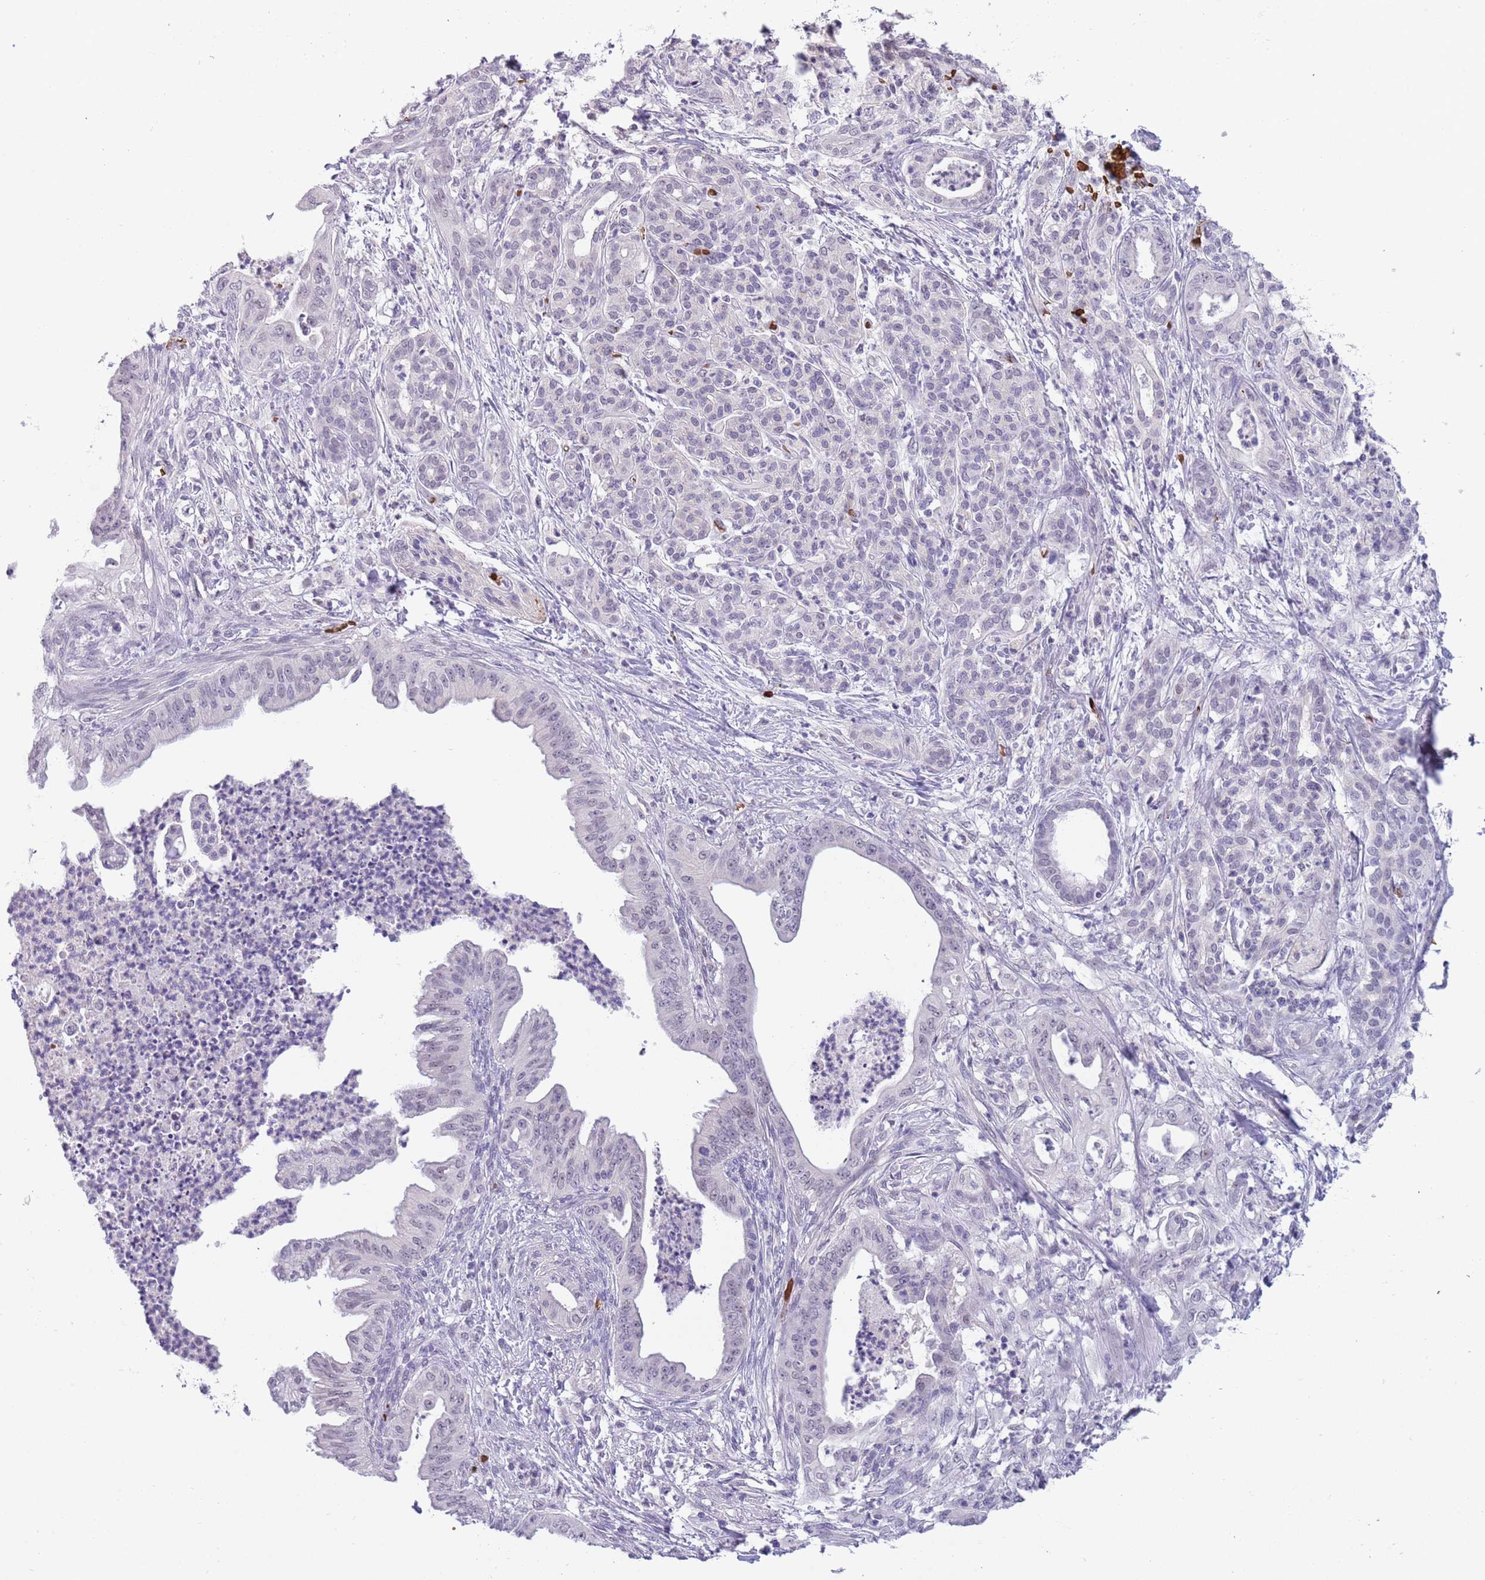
{"staining": {"intensity": "negative", "quantity": "none", "location": "none"}, "tissue": "pancreatic cancer", "cell_type": "Tumor cells", "image_type": "cancer", "snomed": [{"axis": "morphology", "description": "Adenocarcinoma, NOS"}, {"axis": "topography", "description": "Pancreas"}], "caption": "Pancreatic cancer (adenocarcinoma) was stained to show a protein in brown. There is no significant staining in tumor cells.", "gene": "LYPD6B", "patient": {"sex": "male", "age": 58}}